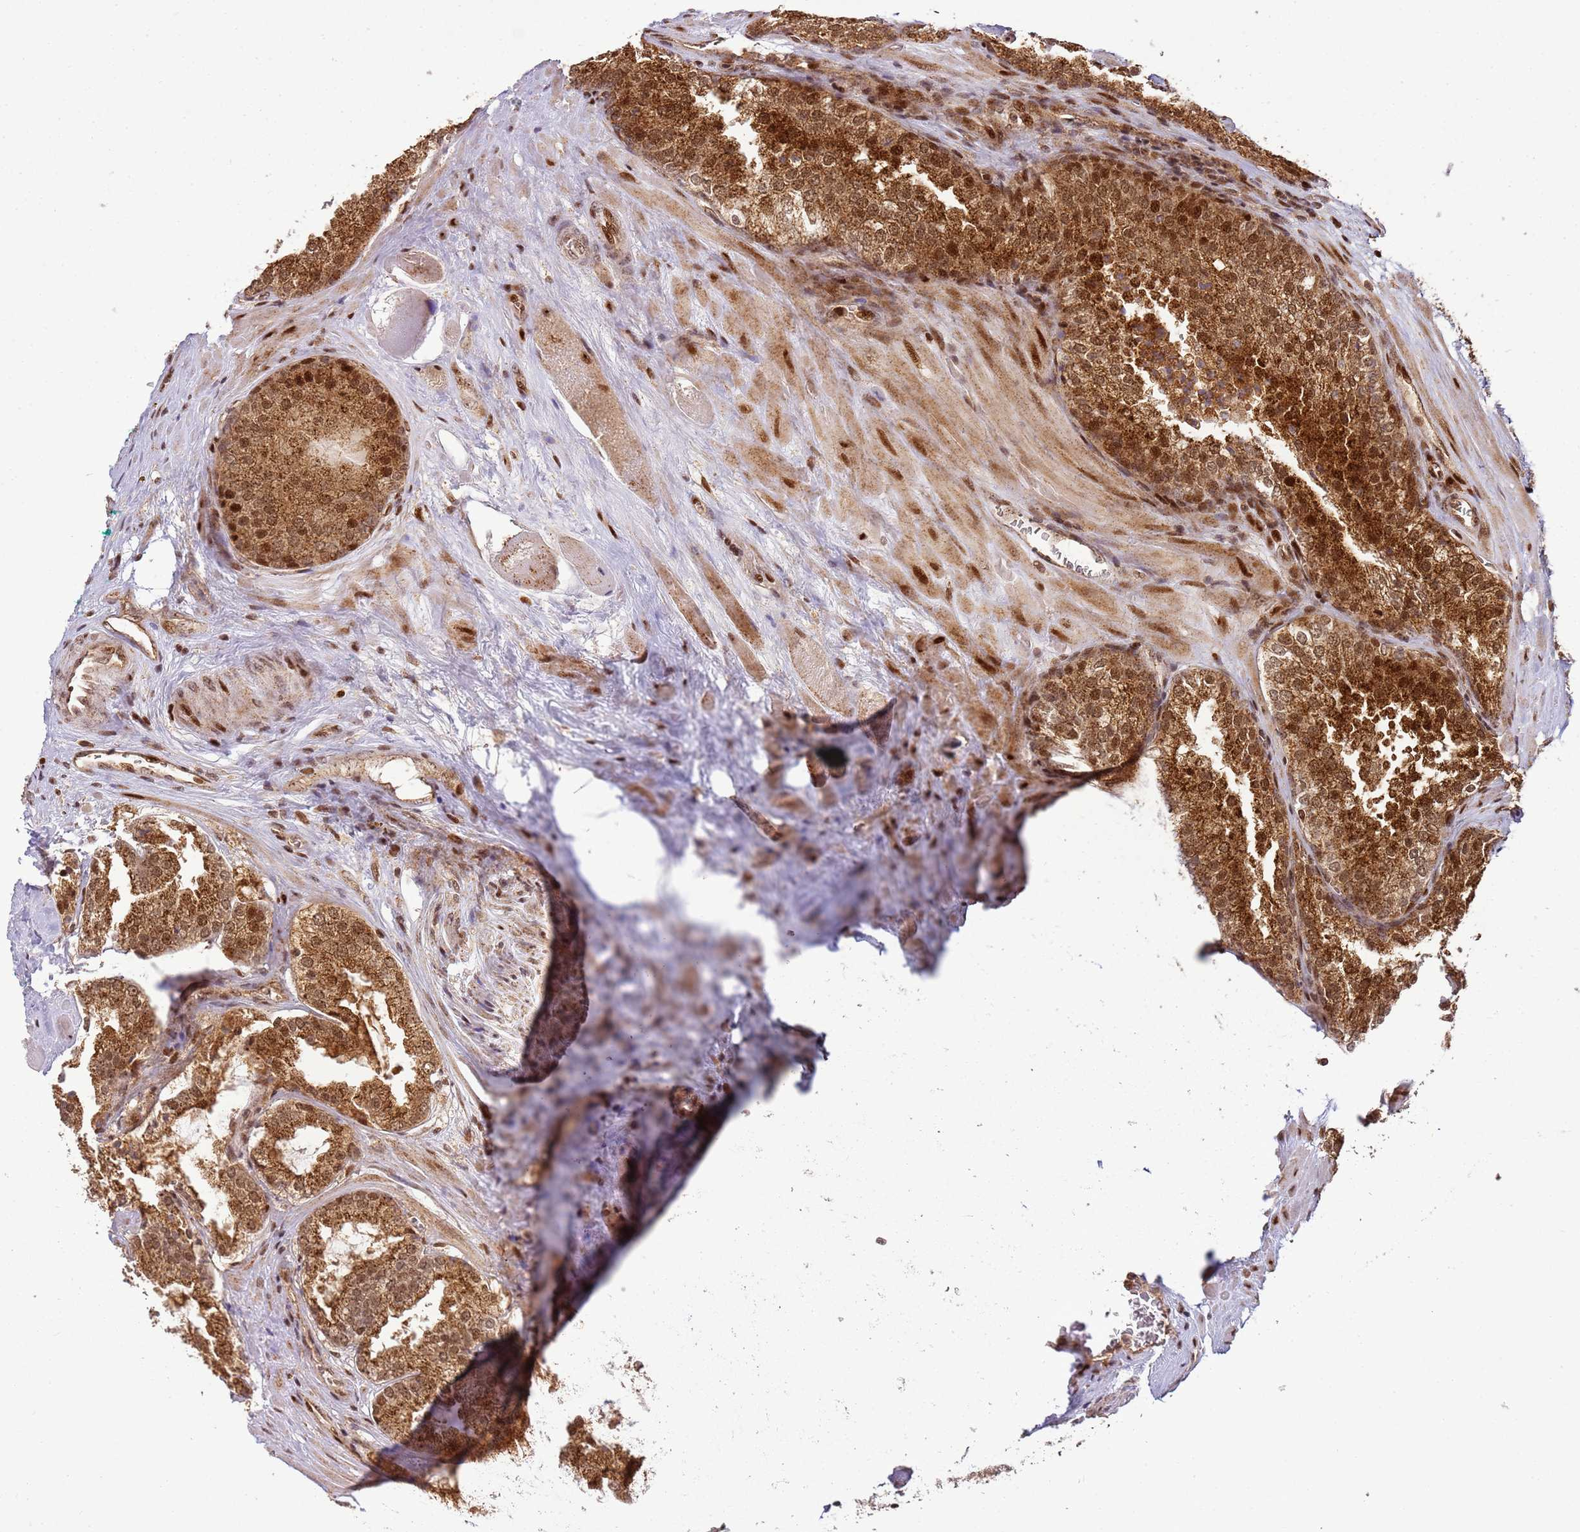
{"staining": {"intensity": "moderate", "quantity": ">75%", "location": "cytoplasmic/membranous,nuclear"}, "tissue": "prostate cancer", "cell_type": "Tumor cells", "image_type": "cancer", "snomed": [{"axis": "morphology", "description": "Adenocarcinoma, Low grade"}, {"axis": "topography", "description": "Prostate"}], "caption": "A brown stain labels moderate cytoplasmic/membranous and nuclear staining of a protein in human prostate low-grade adenocarcinoma tumor cells. (DAB = brown stain, brightfield microscopy at high magnification).", "gene": "PEX14", "patient": {"sex": "male", "age": 67}}